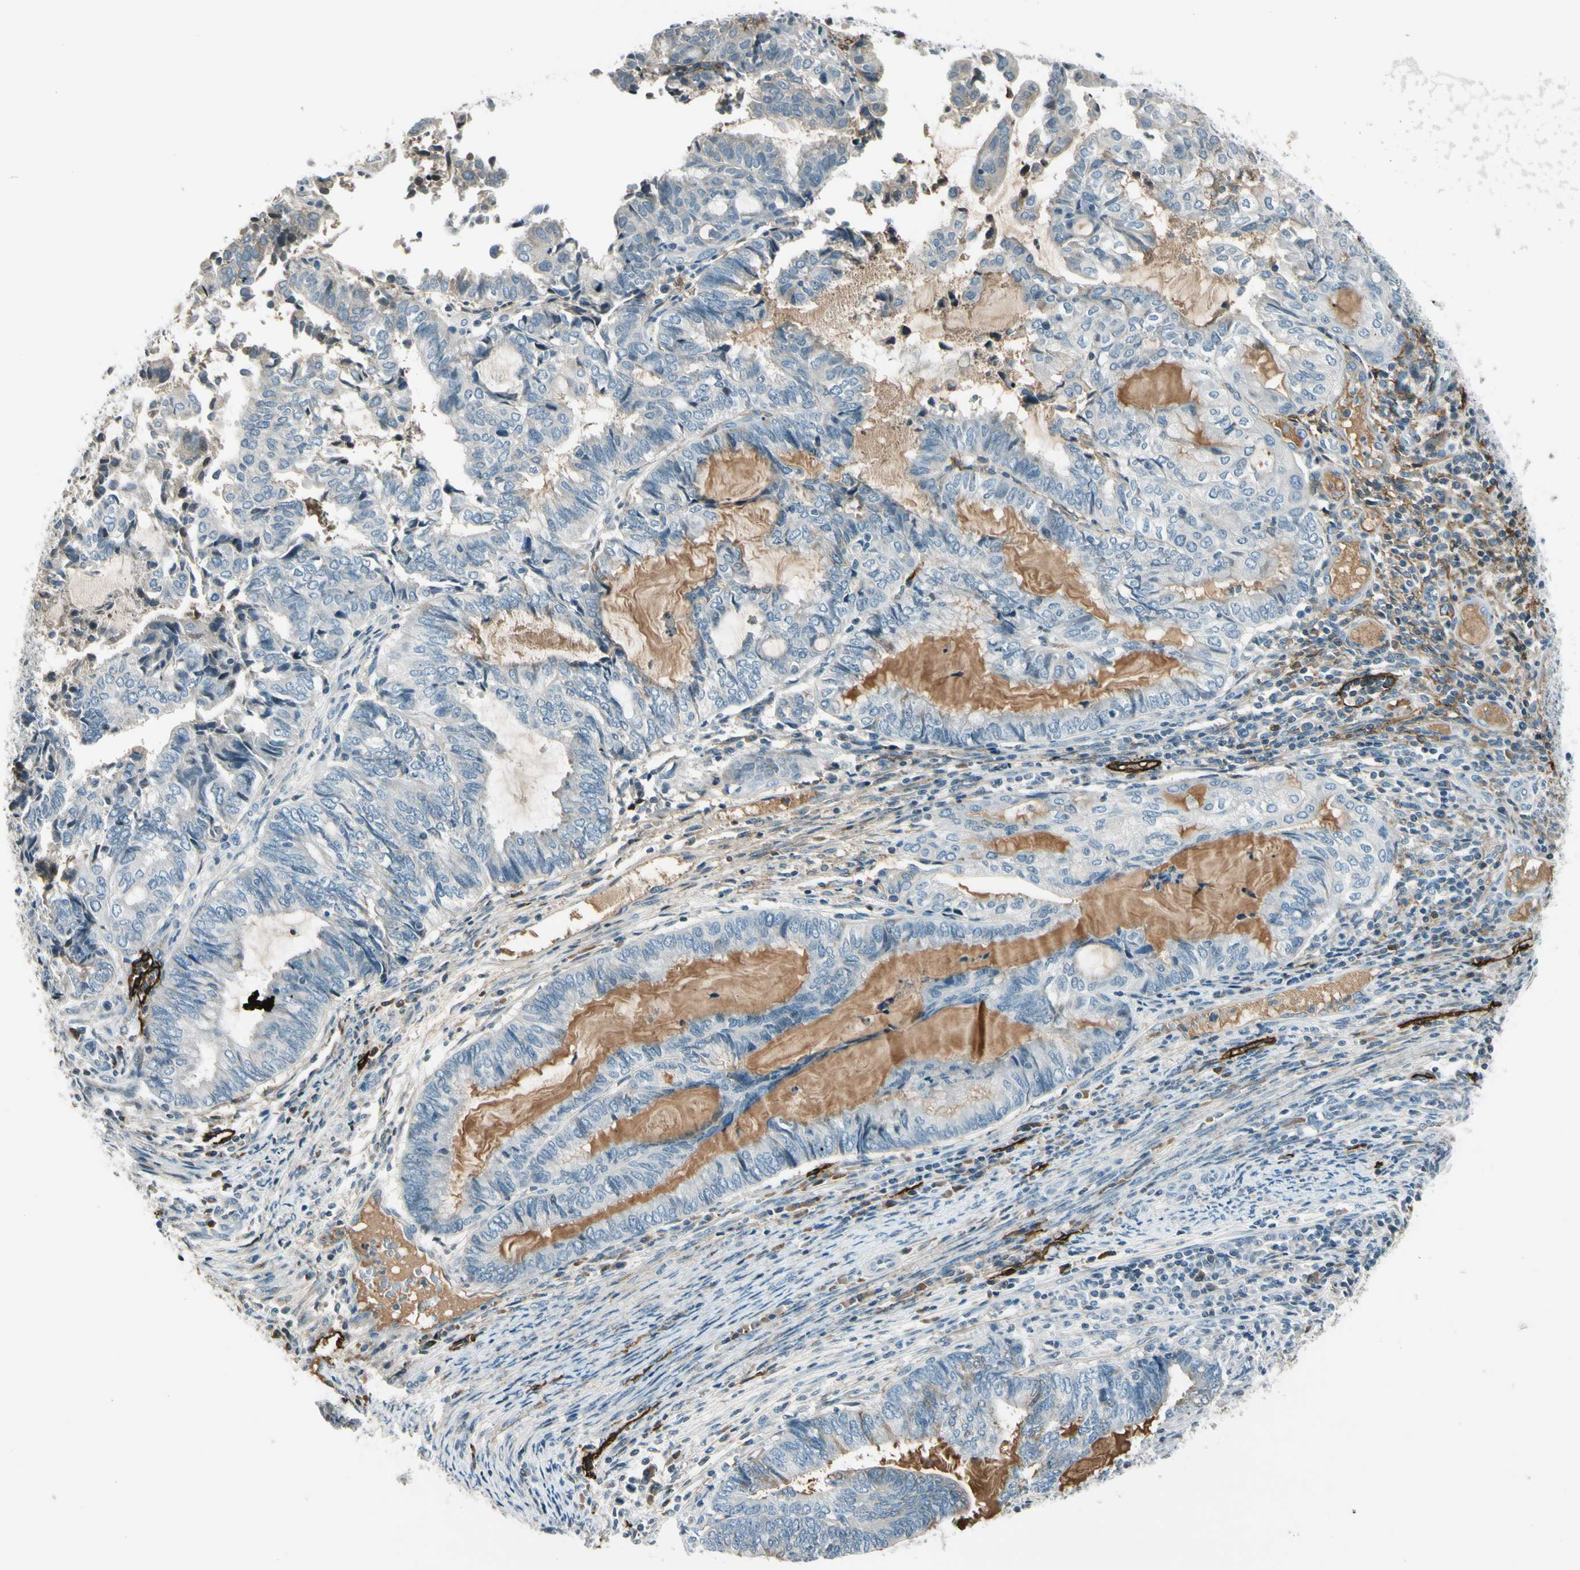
{"staining": {"intensity": "negative", "quantity": "none", "location": "none"}, "tissue": "endometrial cancer", "cell_type": "Tumor cells", "image_type": "cancer", "snomed": [{"axis": "morphology", "description": "Adenocarcinoma, NOS"}, {"axis": "topography", "description": "Uterus"}, {"axis": "topography", "description": "Endometrium"}], "caption": "DAB (3,3'-diaminobenzidine) immunohistochemical staining of endometrial adenocarcinoma shows no significant expression in tumor cells.", "gene": "PDPN", "patient": {"sex": "female", "age": 70}}